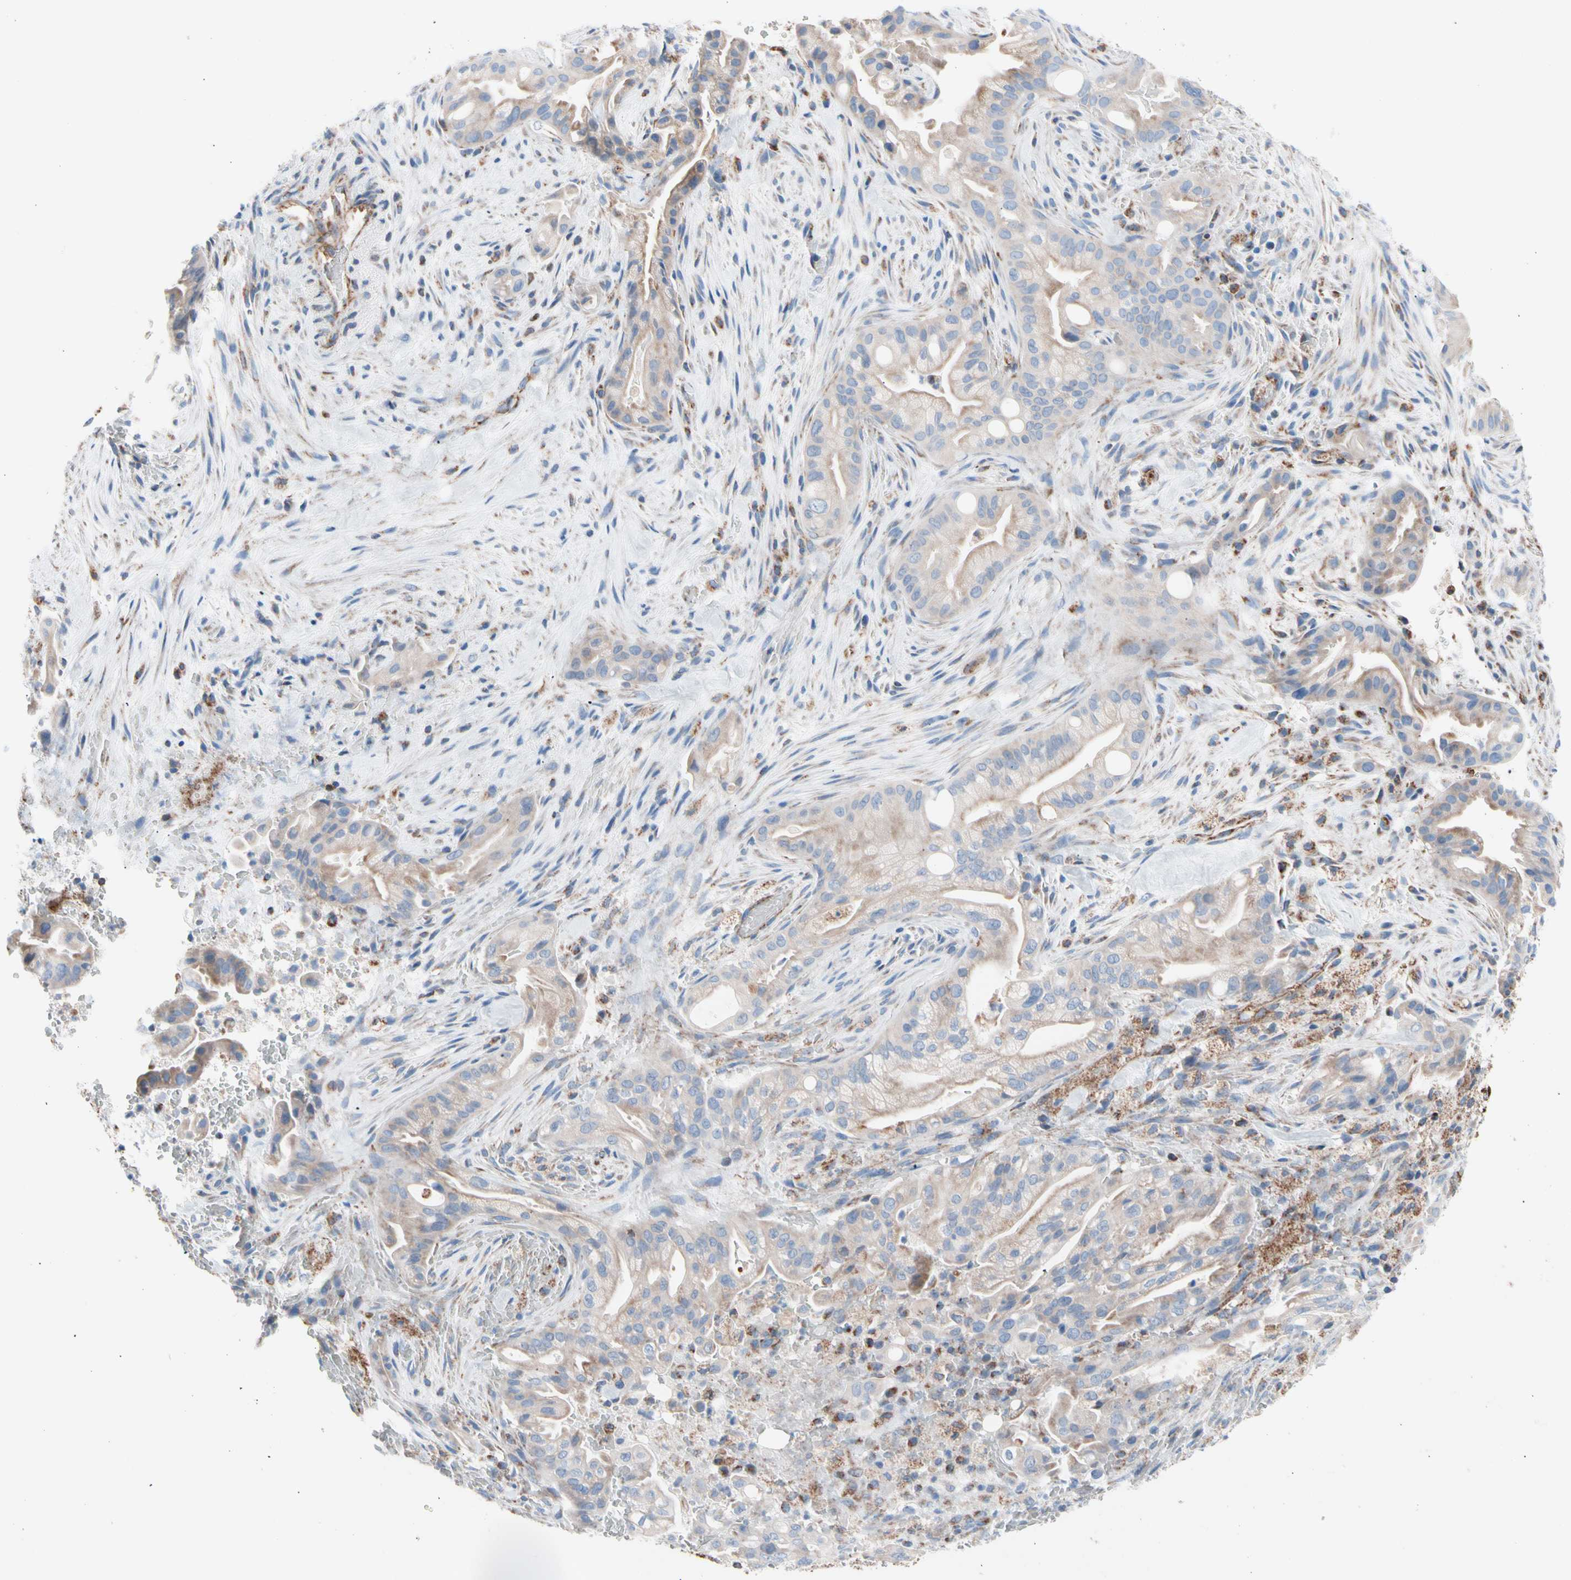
{"staining": {"intensity": "weak", "quantity": "25%-75%", "location": "cytoplasmic/membranous"}, "tissue": "liver cancer", "cell_type": "Tumor cells", "image_type": "cancer", "snomed": [{"axis": "morphology", "description": "Cholangiocarcinoma"}, {"axis": "topography", "description": "Liver"}], "caption": "A brown stain labels weak cytoplasmic/membranous positivity of a protein in human liver cancer tumor cells.", "gene": "HK1", "patient": {"sex": "female", "age": 68}}